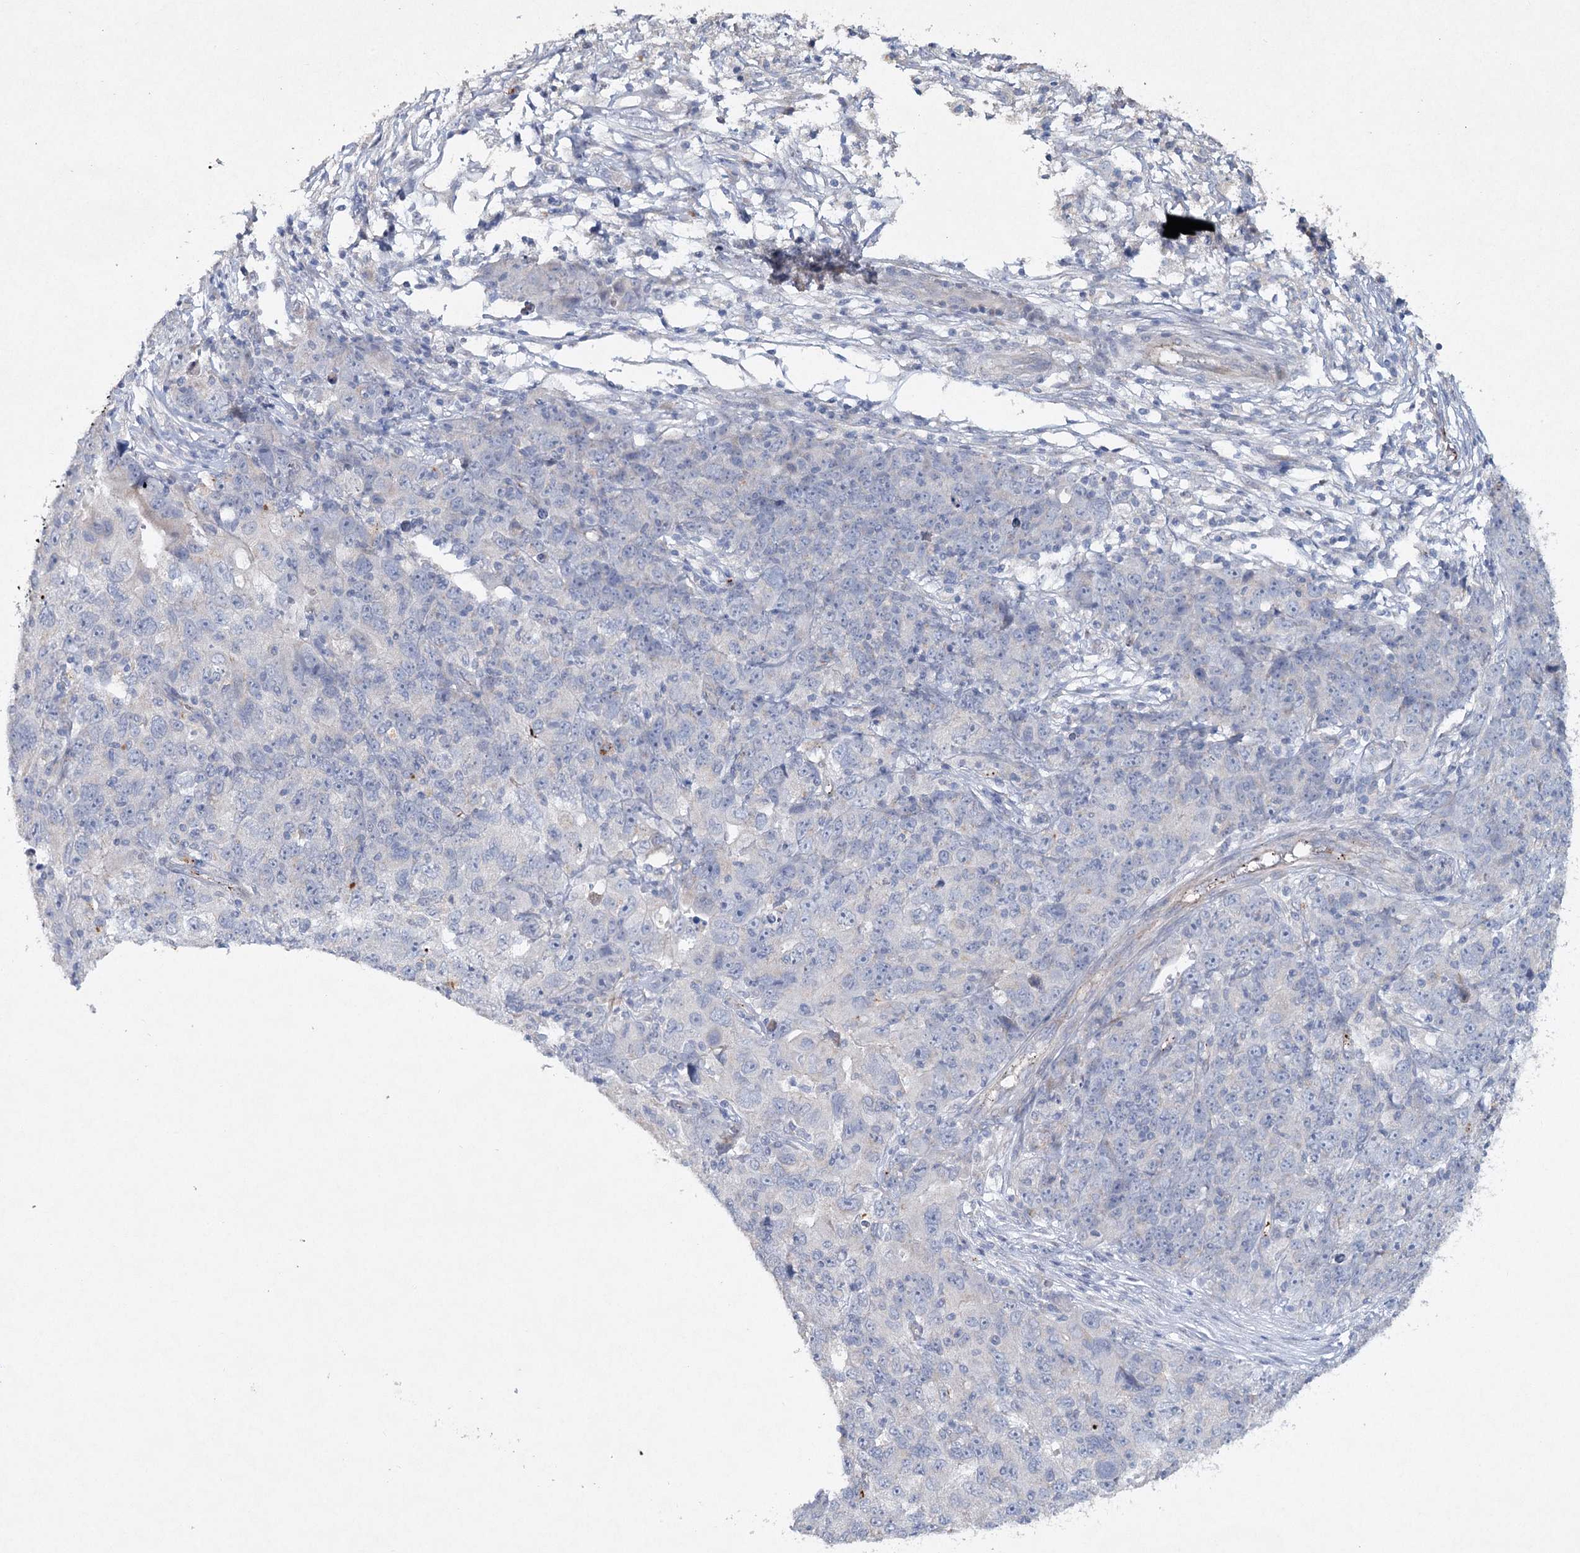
{"staining": {"intensity": "negative", "quantity": "none", "location": "none"}, "tissue": "ovarian cancer", "cell_type": "Tumor cells", "image_type": "cancer", "snomed": [{"axis": "morphology", "description": "Carcinoma, endometroid"}, {"axis": "topography", "description": "Ovary"}], "caption": "Tumor cells are negative for protein expression in human endometroid carcinoma (ovarian).", "gene": "RFX6", "patient": {"sex": "female", "age": 42}}